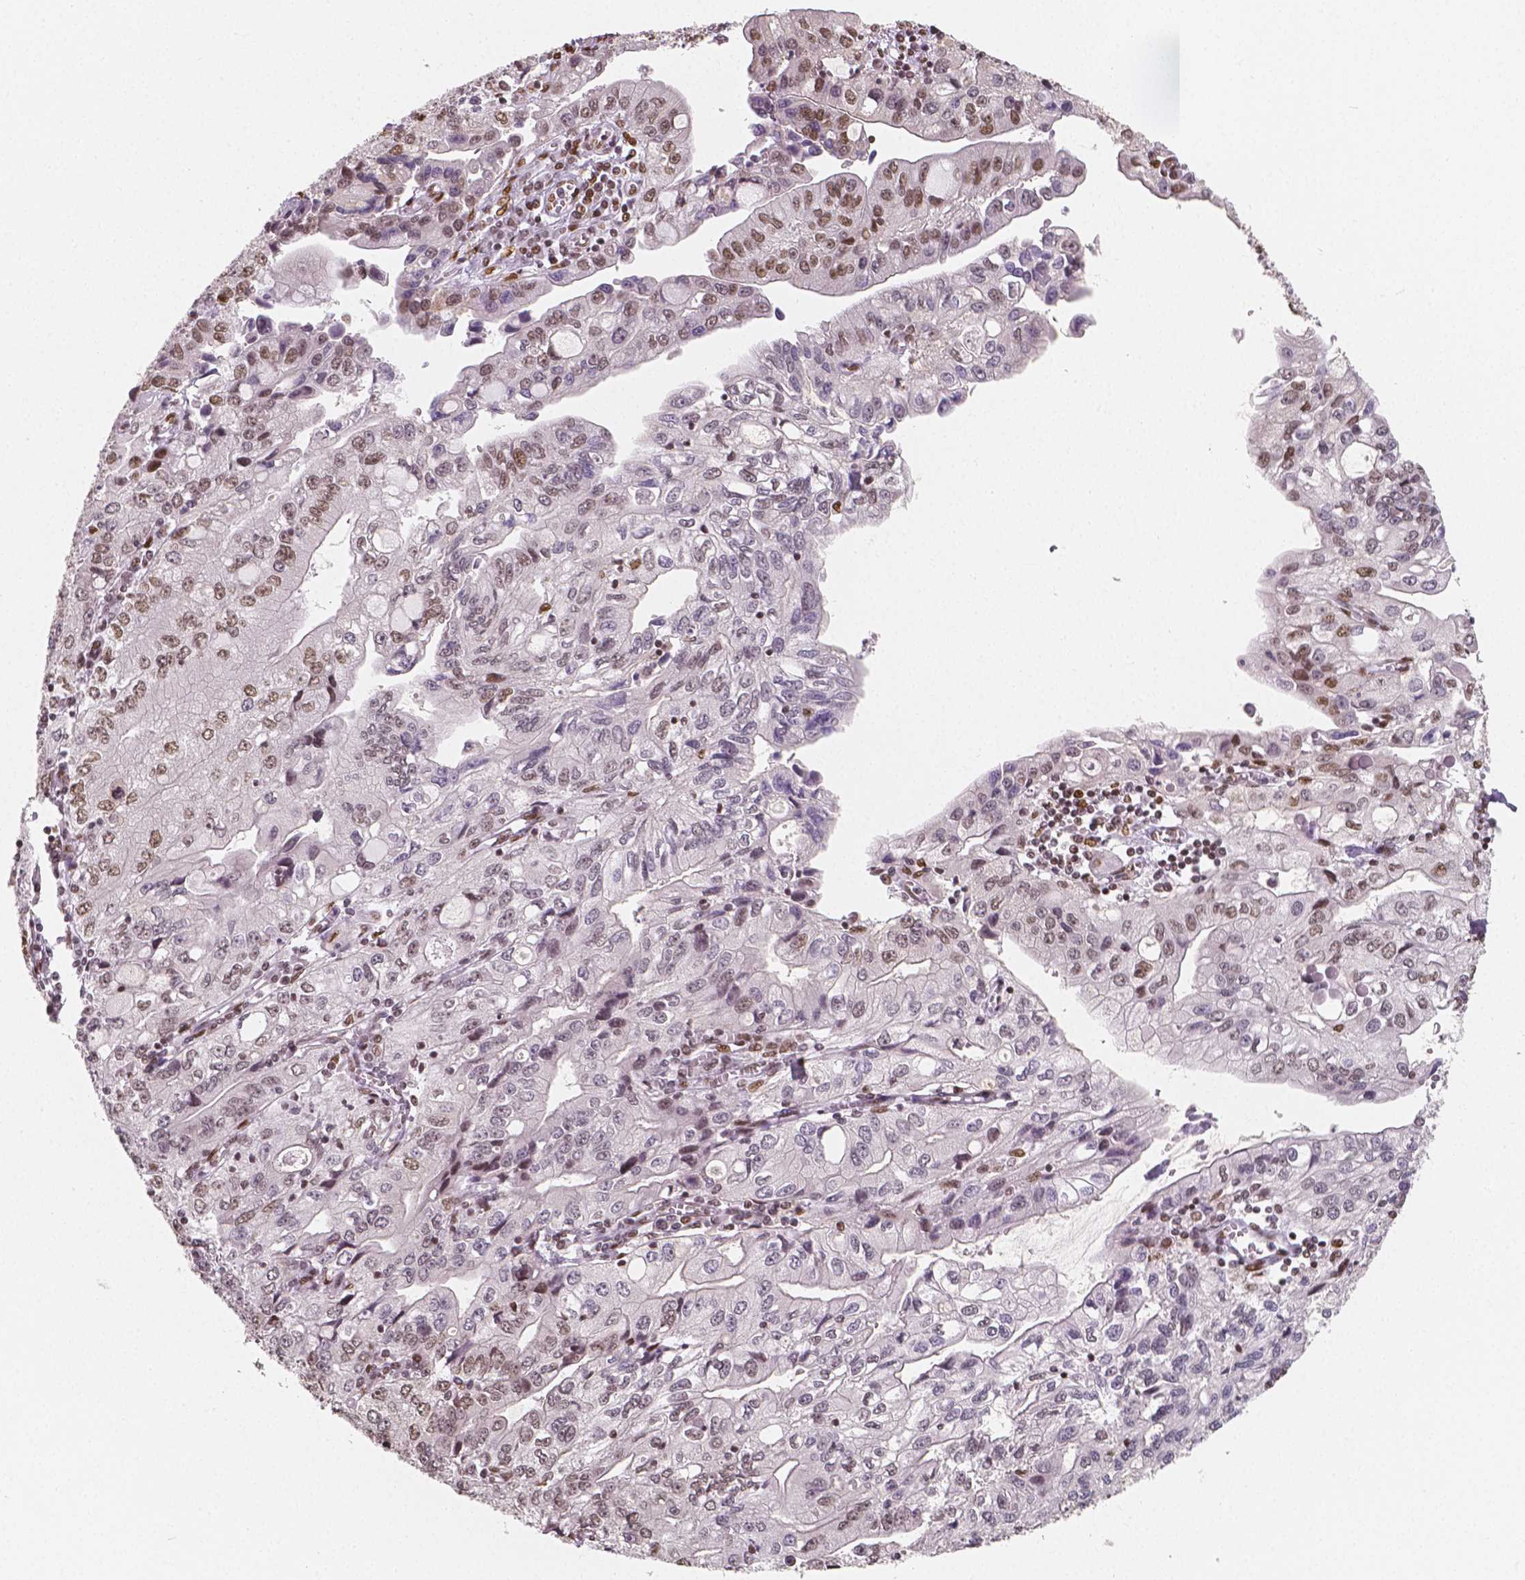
{"staining": {"intensity": "weak", "quantity": "25%-75%", "location": "nuclear"}, "tissue": "stomach cancer", "cell_type": "Tumor cells", "image_type": "cancer", "snomed": [{"axis": "morphology", "description": "Adenocarcinoma, NOS"}, {"axis": "topography", "description": "Stomach, lower"}], "caption": "Weak nuclear positivity is appreciated in approximately 25%-75% of tumor cells in stomach adenocarcinoma. (Brightfield microscopy of DAB IHC at high magnification).", "gene": "NUCKS1", "patient": {"sex": "female", "age": 72}}